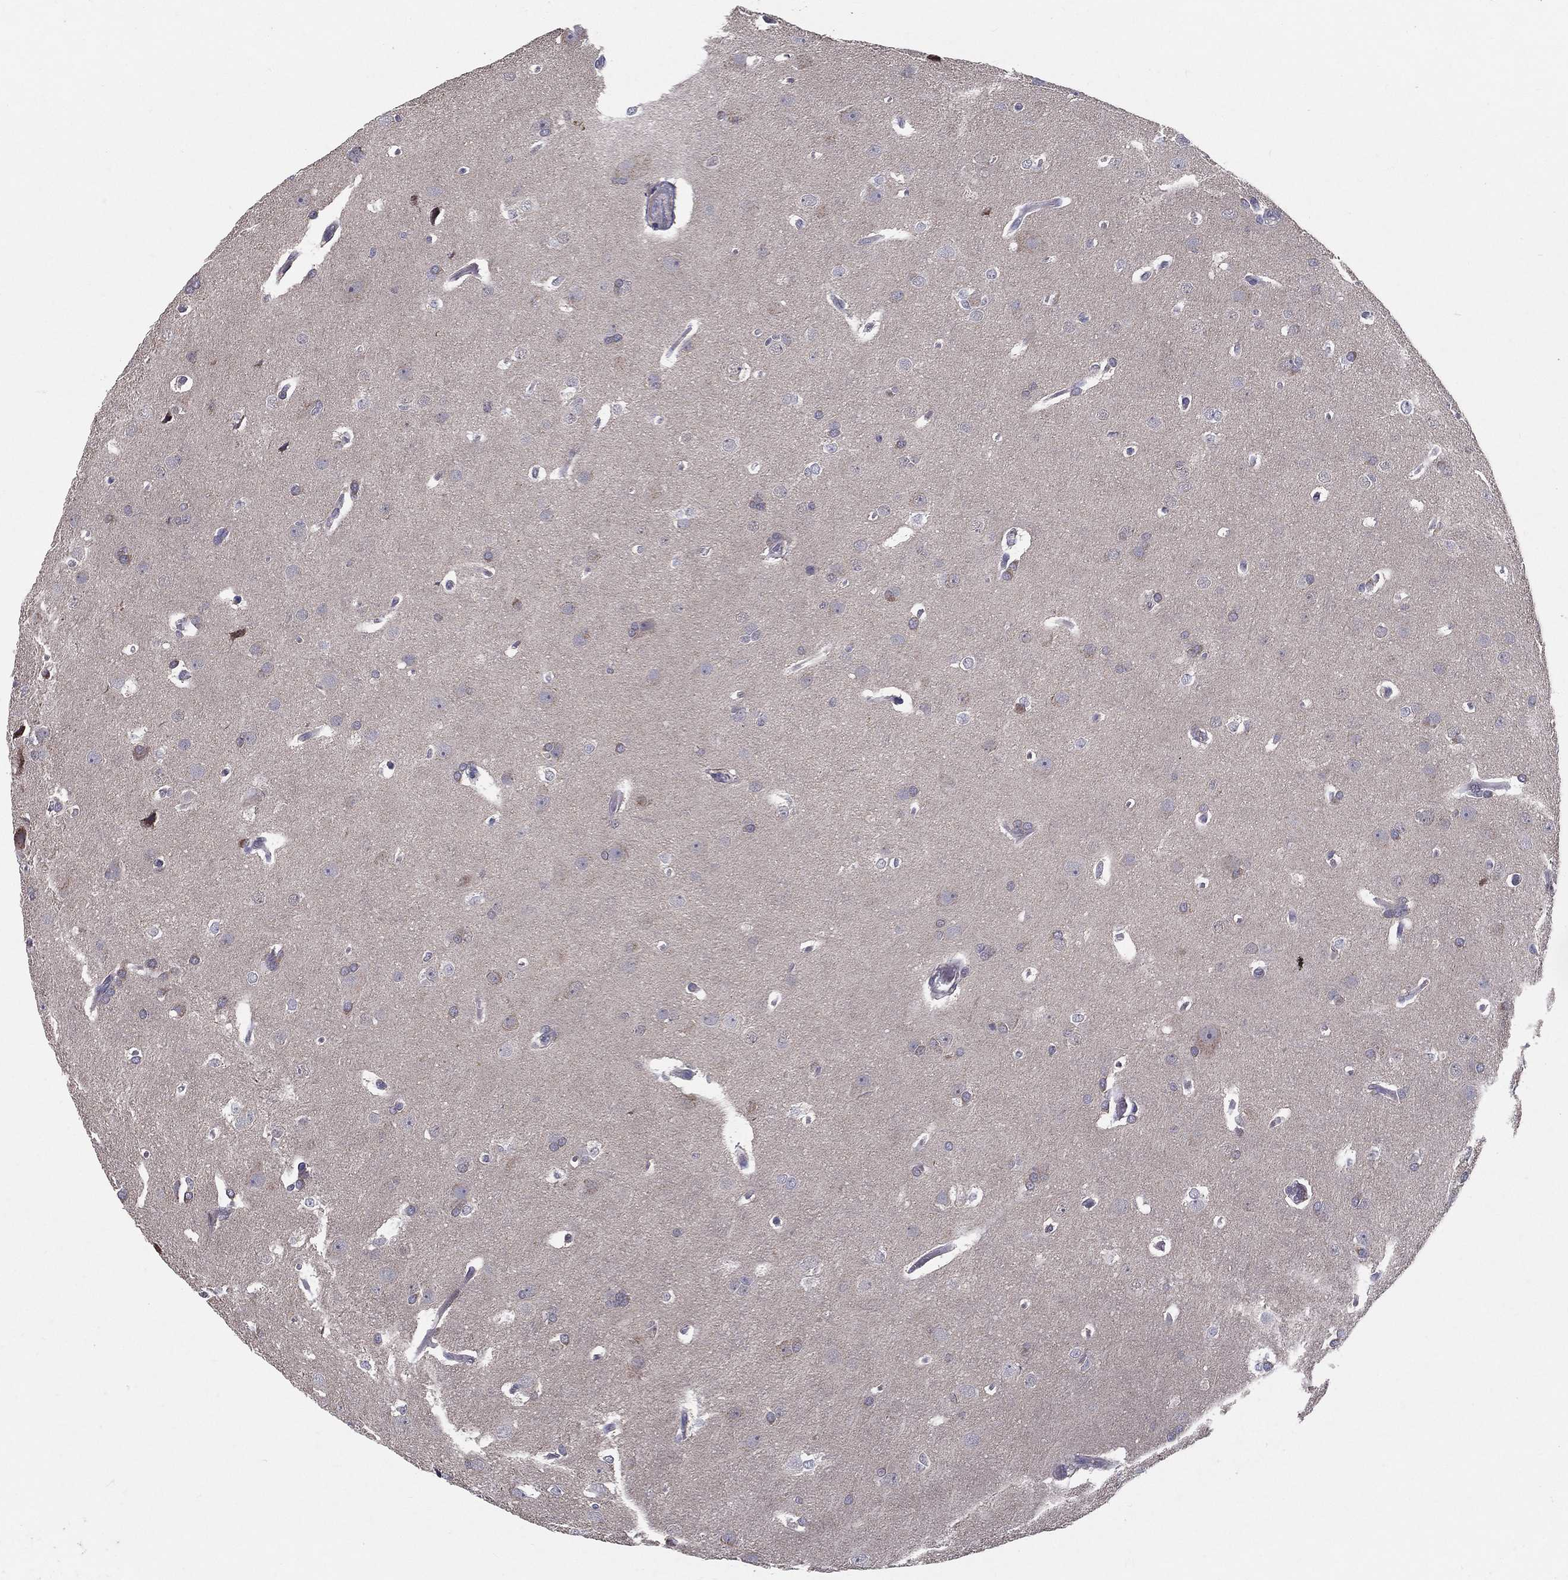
{"staining": {"intensity": "negative", "quantity": "none", "location": "none"}, "tissue": "glioma", "cell_type": "Tumor cells", "image_type": "cancer", "snomed": [{"axis": "morphology", "description": "Glioma, malignant, Low grade"}, {"axis": "topography", "description": "Brain"}], "caption": "An IHC image of glioma is shown. There is no staining in tumor cells of glioma. The staining was performed using DAB (3,3'-diaminobenzidine) to visualize the protein expression in brown, while the nuclei were stained in blue with hematoxylin (Magnification: 20x).", "gene": "PCSK1", "patient": {"sex": "female", "age": 32}}